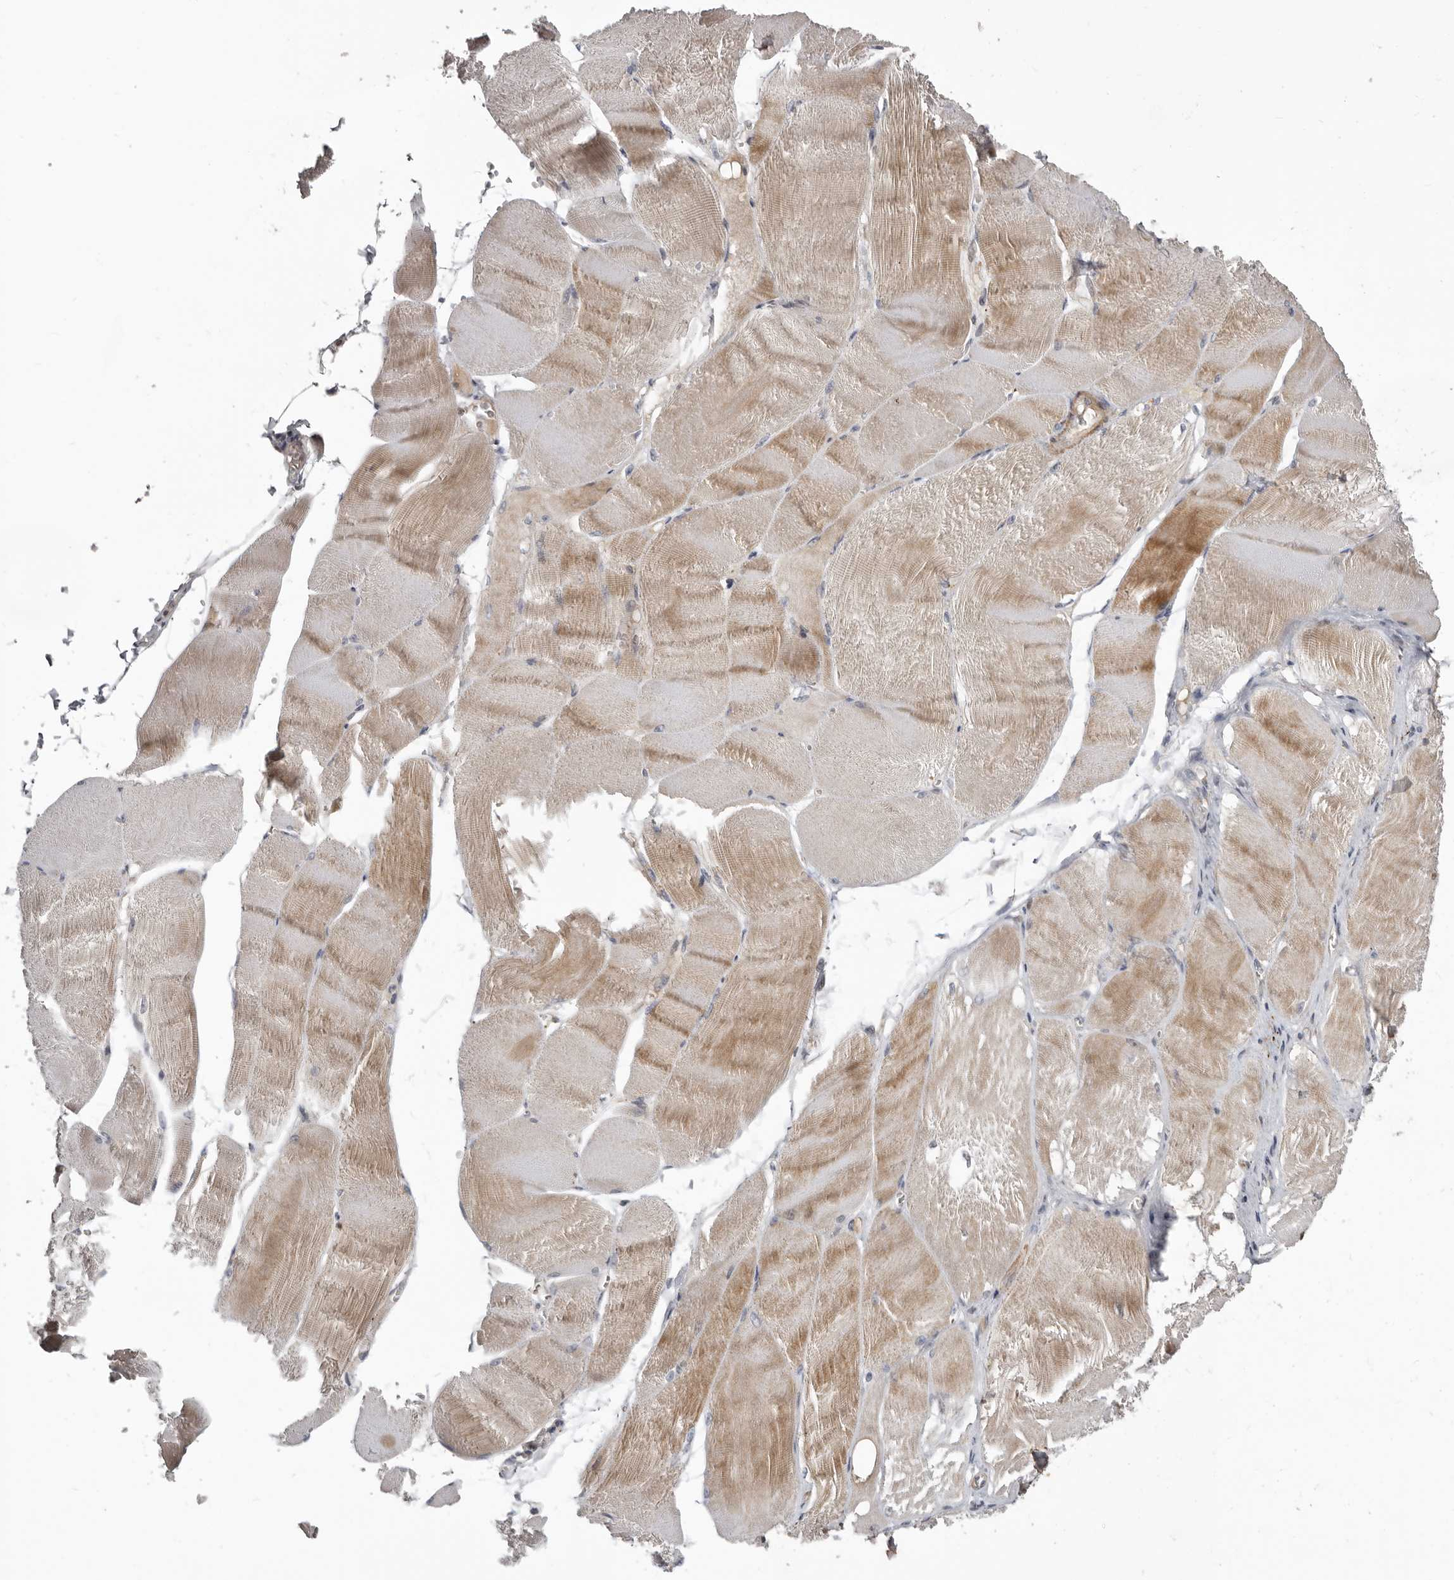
{"staining": {"intensity": "moderate", "quantity": "<25%", "location": "cytoplasmic/membranous"}, "tissue": "skeletal muscle", "cell_type": "Myocytes", "image_type": "normal", "snomed": [{"axis": "morphology", "description": "Normal tissue, NOS"}, {"axis": "morphology", "description": "Basal cell carcinoma"}, {"axis": "topography", "description": "Skeletal muscle"}], "caption": "A brown stain shows moderate cytoplasmic/membranous staining of a protein in myocytes of normal skeletal muscle.", "gene": "CDCA8", "patient": {"sex": "female", "age": 64}}